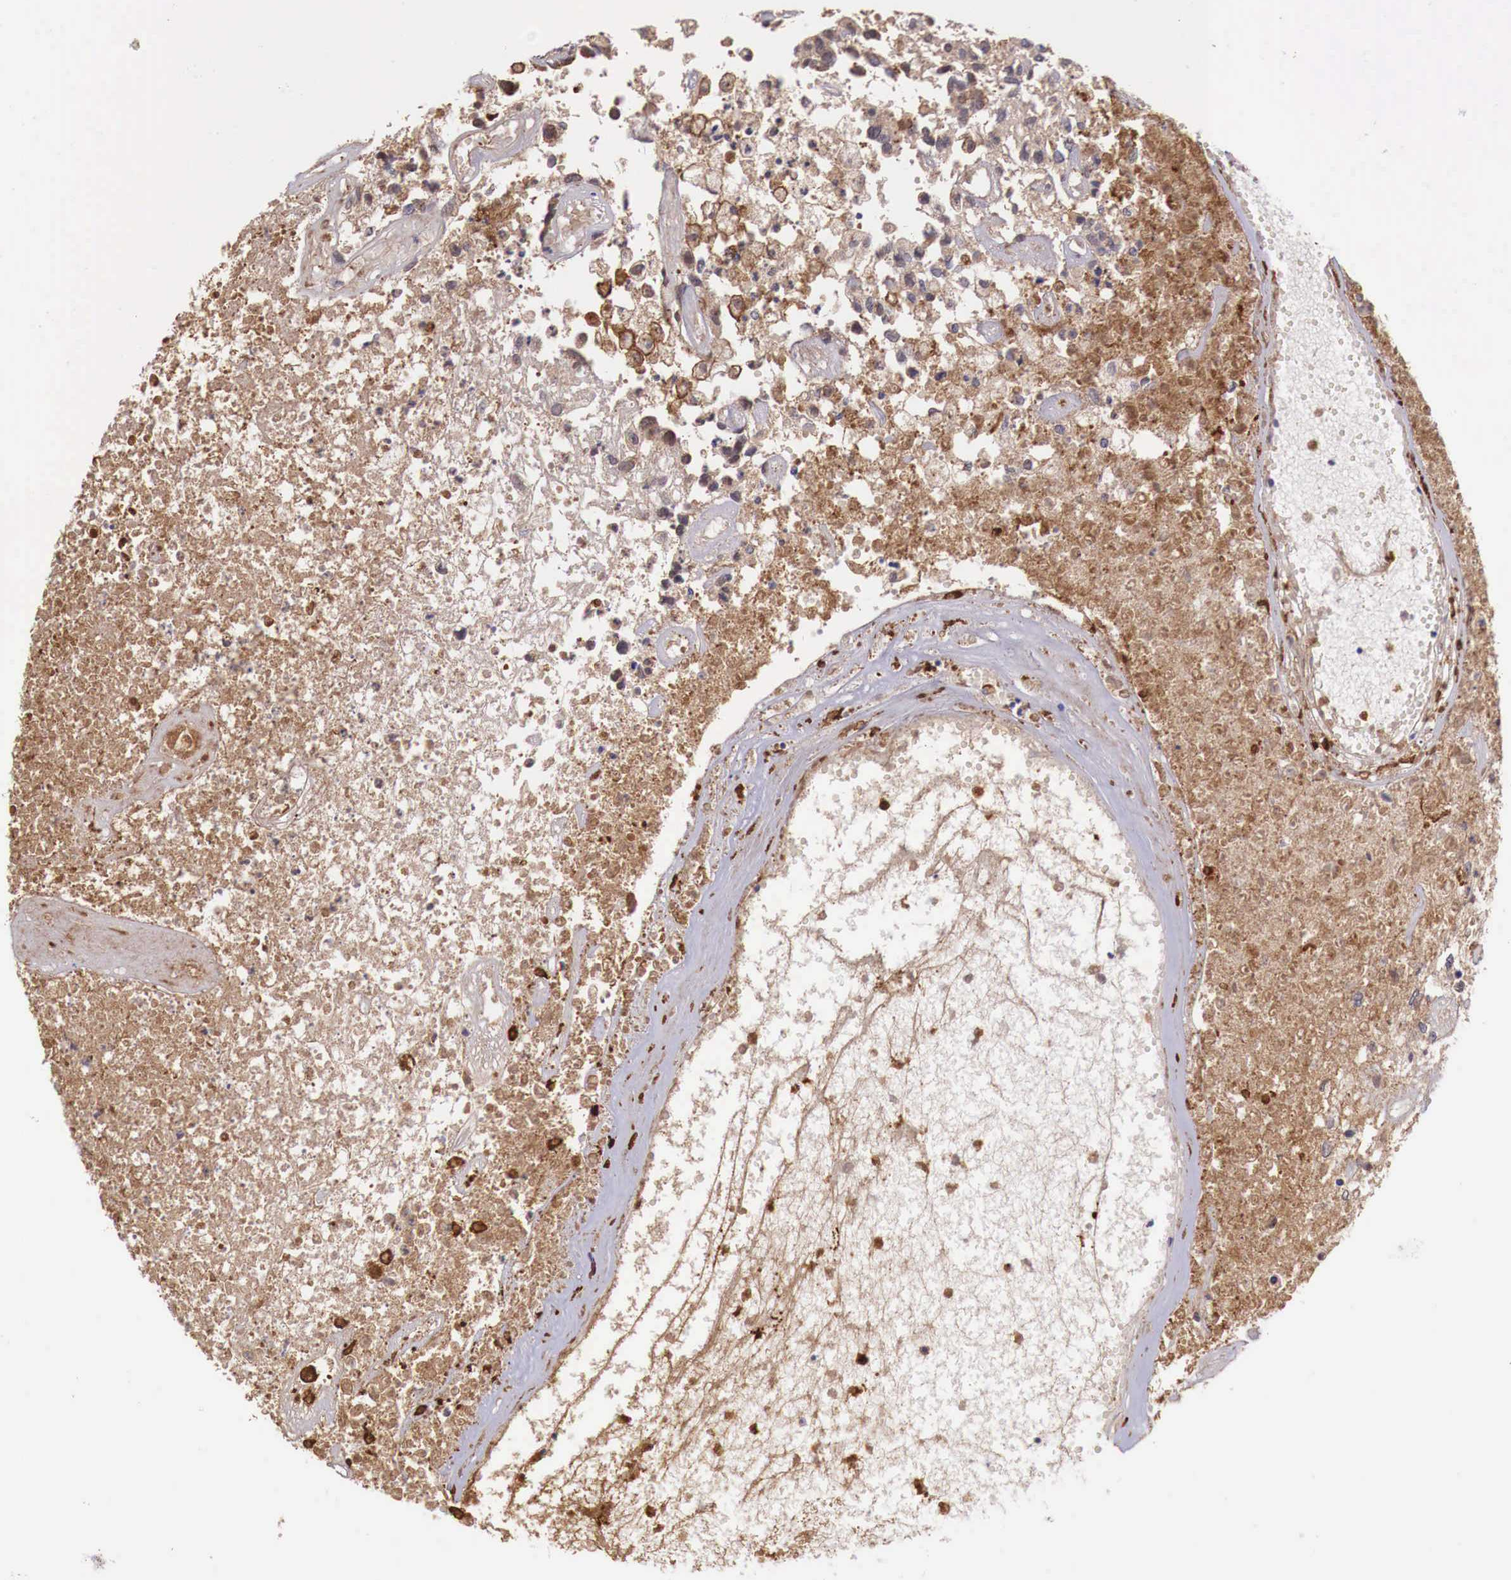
{"staining": {"intensity": "moderate", "quantity": "25%-75%", "location": "cytoplasmic/membranous"}, "tissue": "glioma", "cell_type": "Tumor cells", "image_type": "cancer", "snomed": [{"axis": "morphology", "description": "Glioma, malignant, High grade"}, {"axis": "topography", "description": "Brain"}], "caption": "Immunohistochemistry photomicrograph of human glioma stained for a protein (brown), which demonstrates medium levels of moderate cytoplasmic/membranous positivity in about 25%-75% of tumor cells.", "gene": "CHRDL1", "patient": {"sex": "male", "age": 77}}